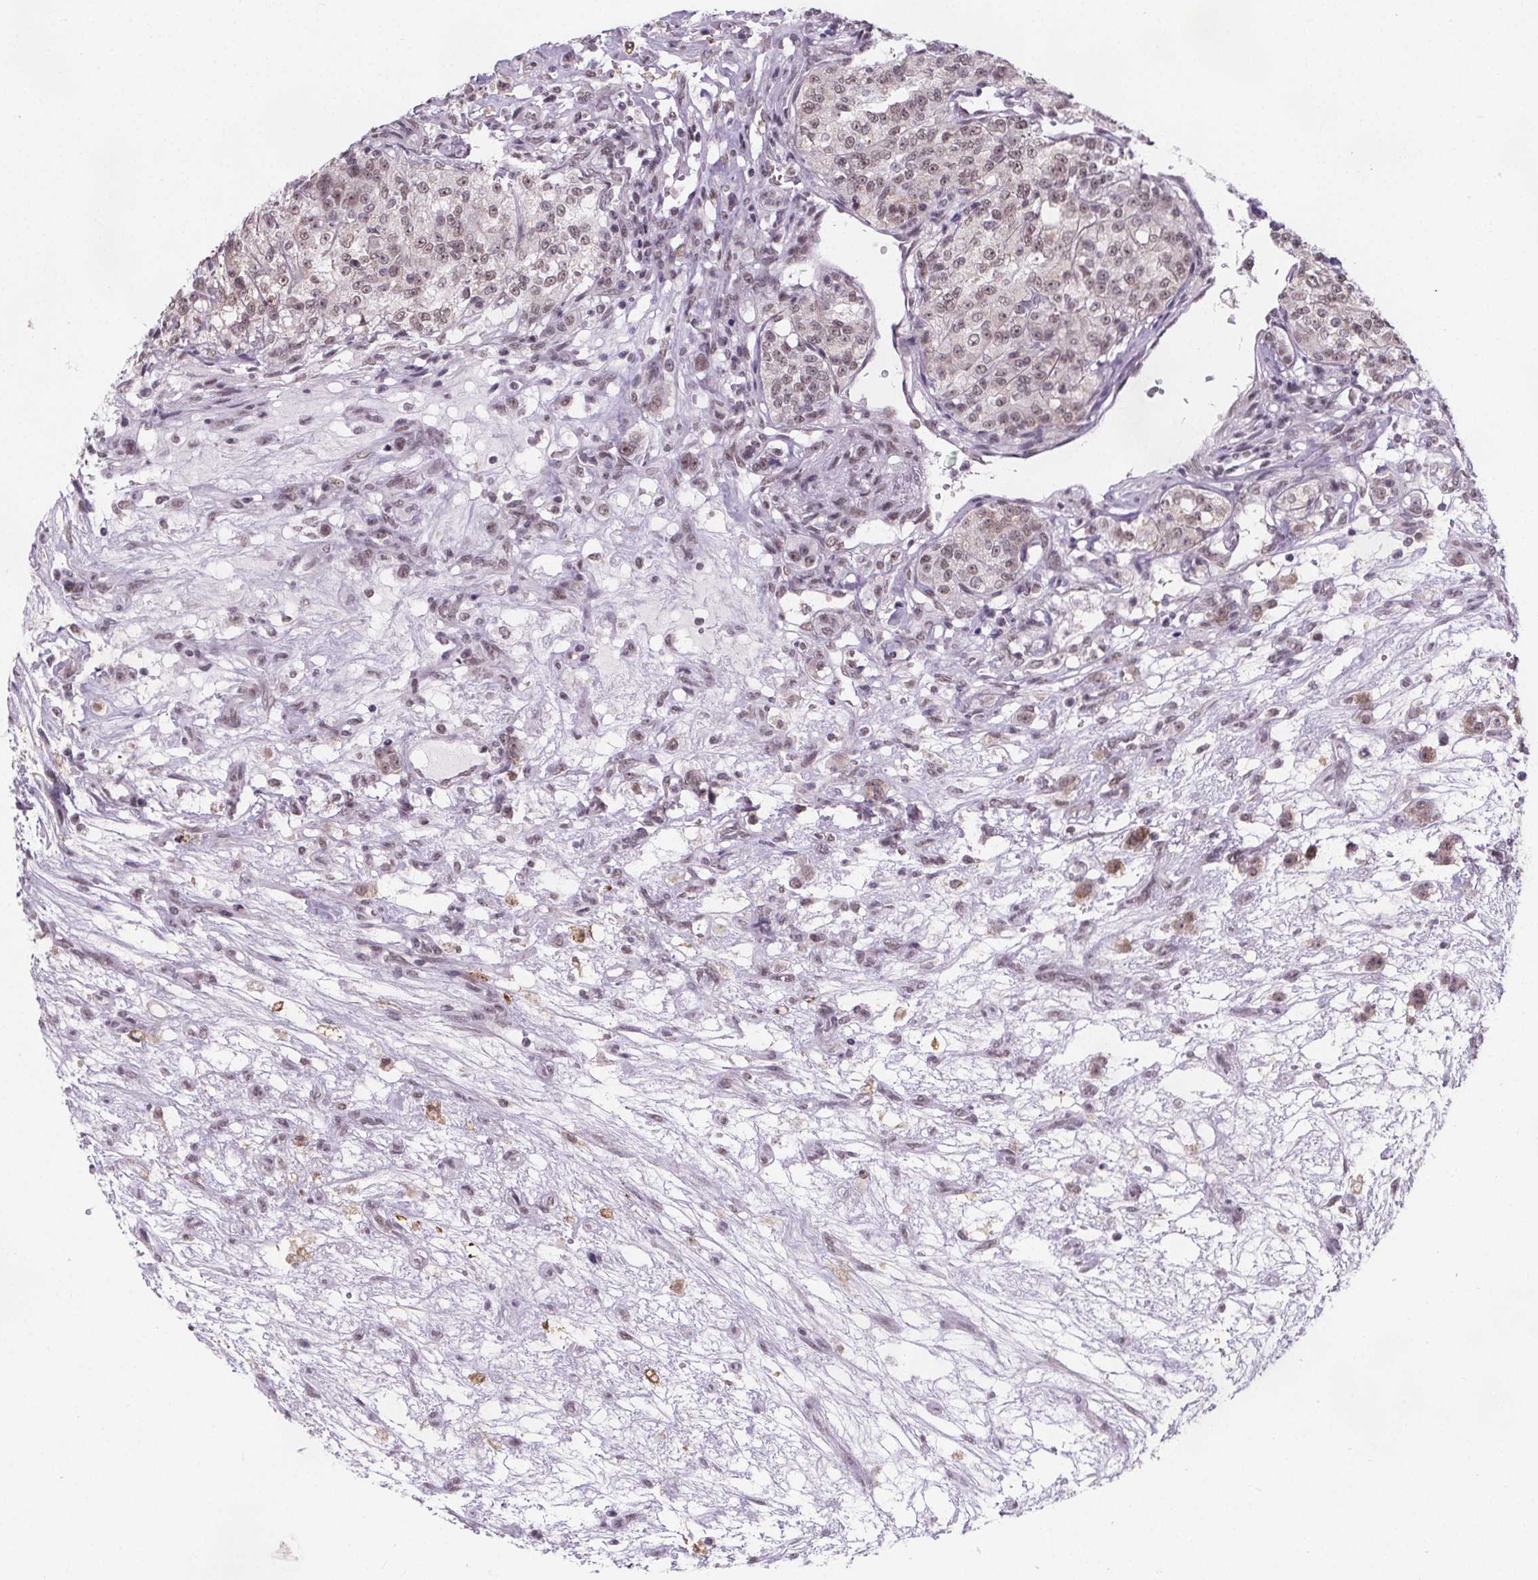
{"staining": {"intensity": "weak", "quantity": ">75%", "location": "nuclear"}, "tissue": "renal cancer", "cell_type": "Tumor cells", "image_type": "cancer", "snomed": [{"axis": "morphology", "description": "Adenocarcinoma, NOS"}, {"axis": "topography", "description": "Kidney"}], "caption": "IHC micrograph of human renal cancer (adenocarcinoma) stained for a protein (brown), which demonstrates low levels of weak nuclear staining in approximately >75% of tumor cells.", "gene": "ZNF572", "patient": {"sex": "female", "age": 63}}